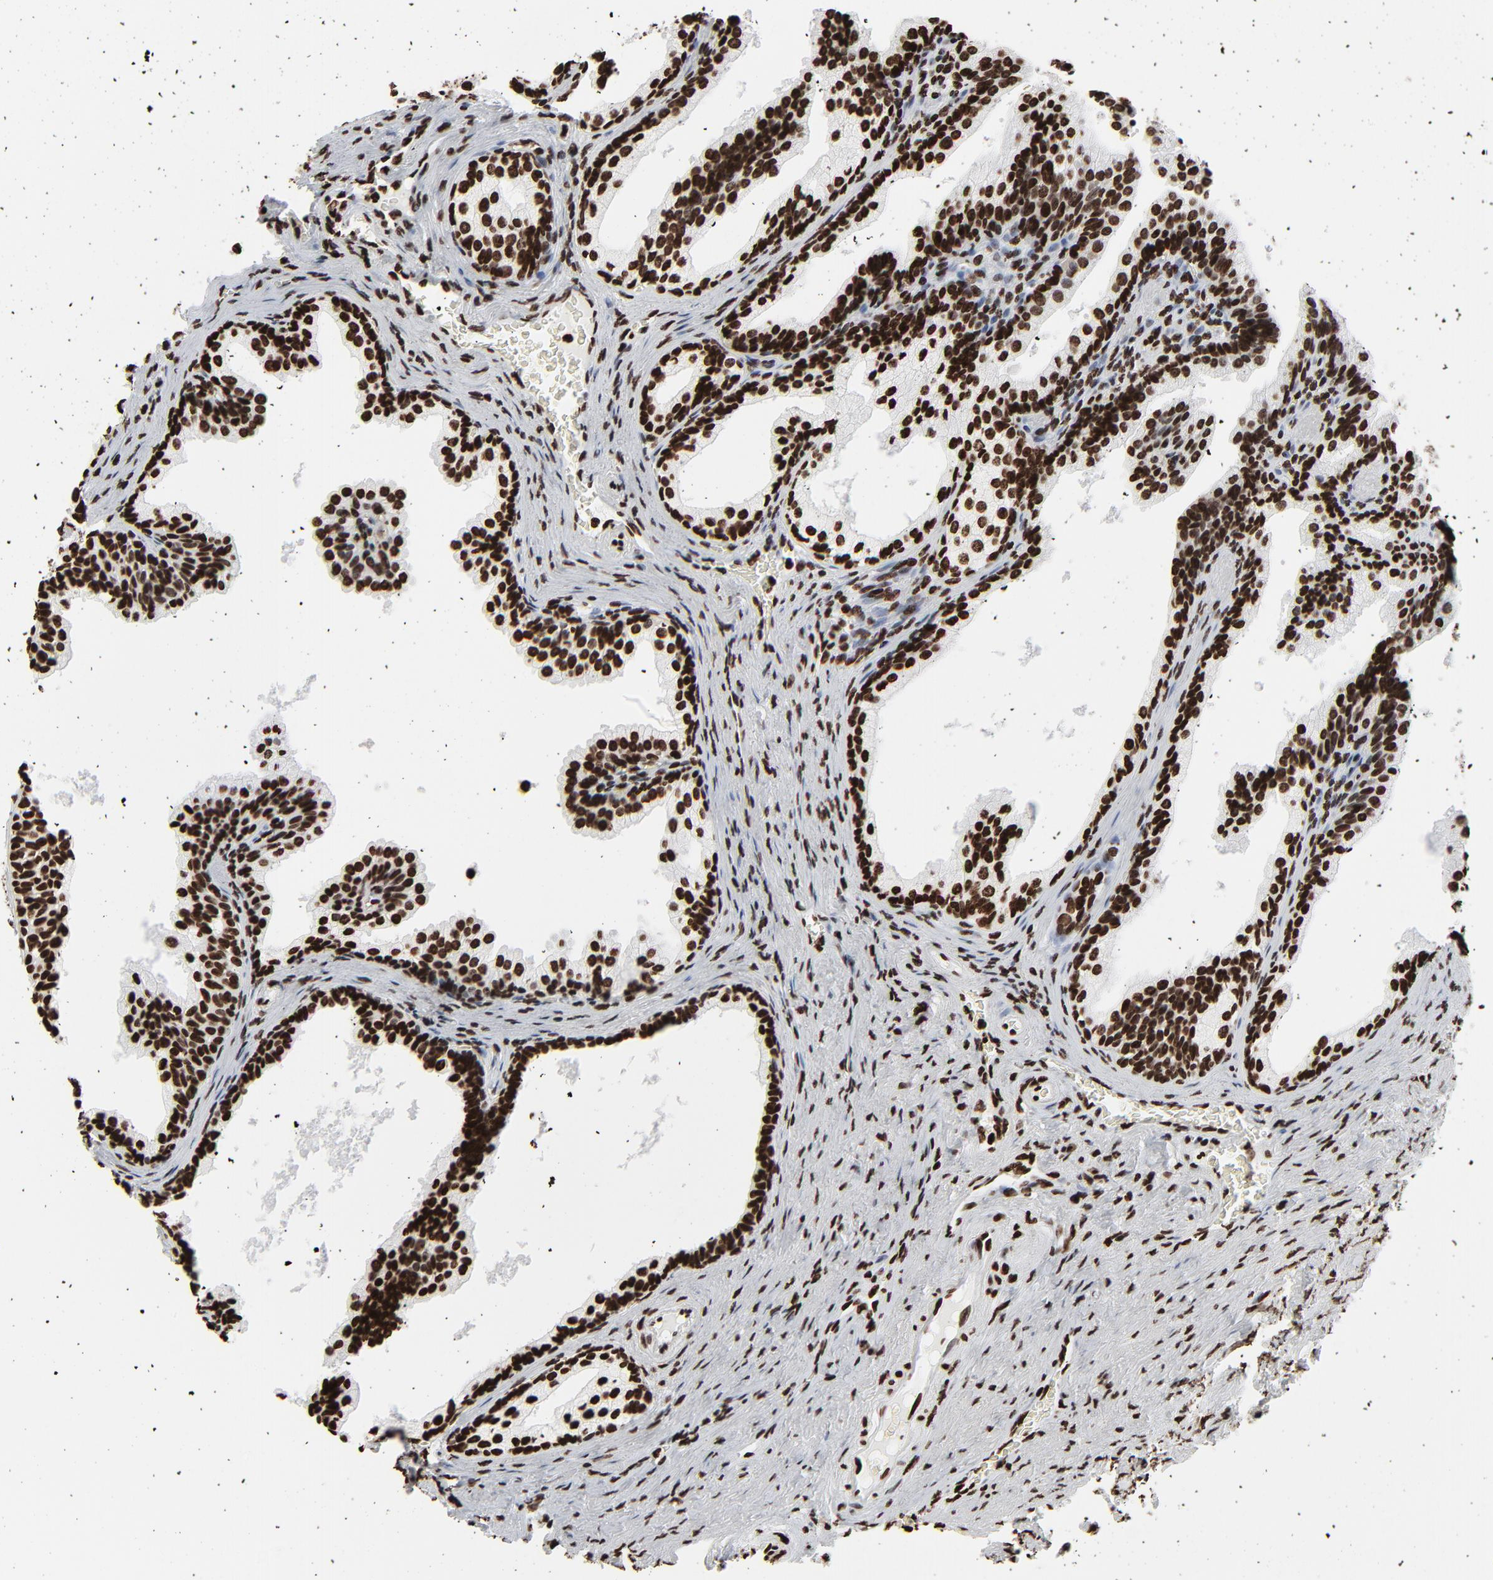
{"staining": {"intensity": "strong", "quantity": ">75%", "location": "nuclear"}, "tissue": "prostate cancer", "cell_type": "Tumor cells", "image_type": "cancer", "snomed": [{"axis": "morphology", "description": "Adenocarcinoma, Medium grade"}, {"axis": "topography", "description": "Prostate"}], "caption": "This histopathology image reveals IHC staining of prostate cancer, with high strong nuclear positivity in about >75% of tumor cells.", "gene": "H3-4", "patient": {"sex": "male", "age": 60}}